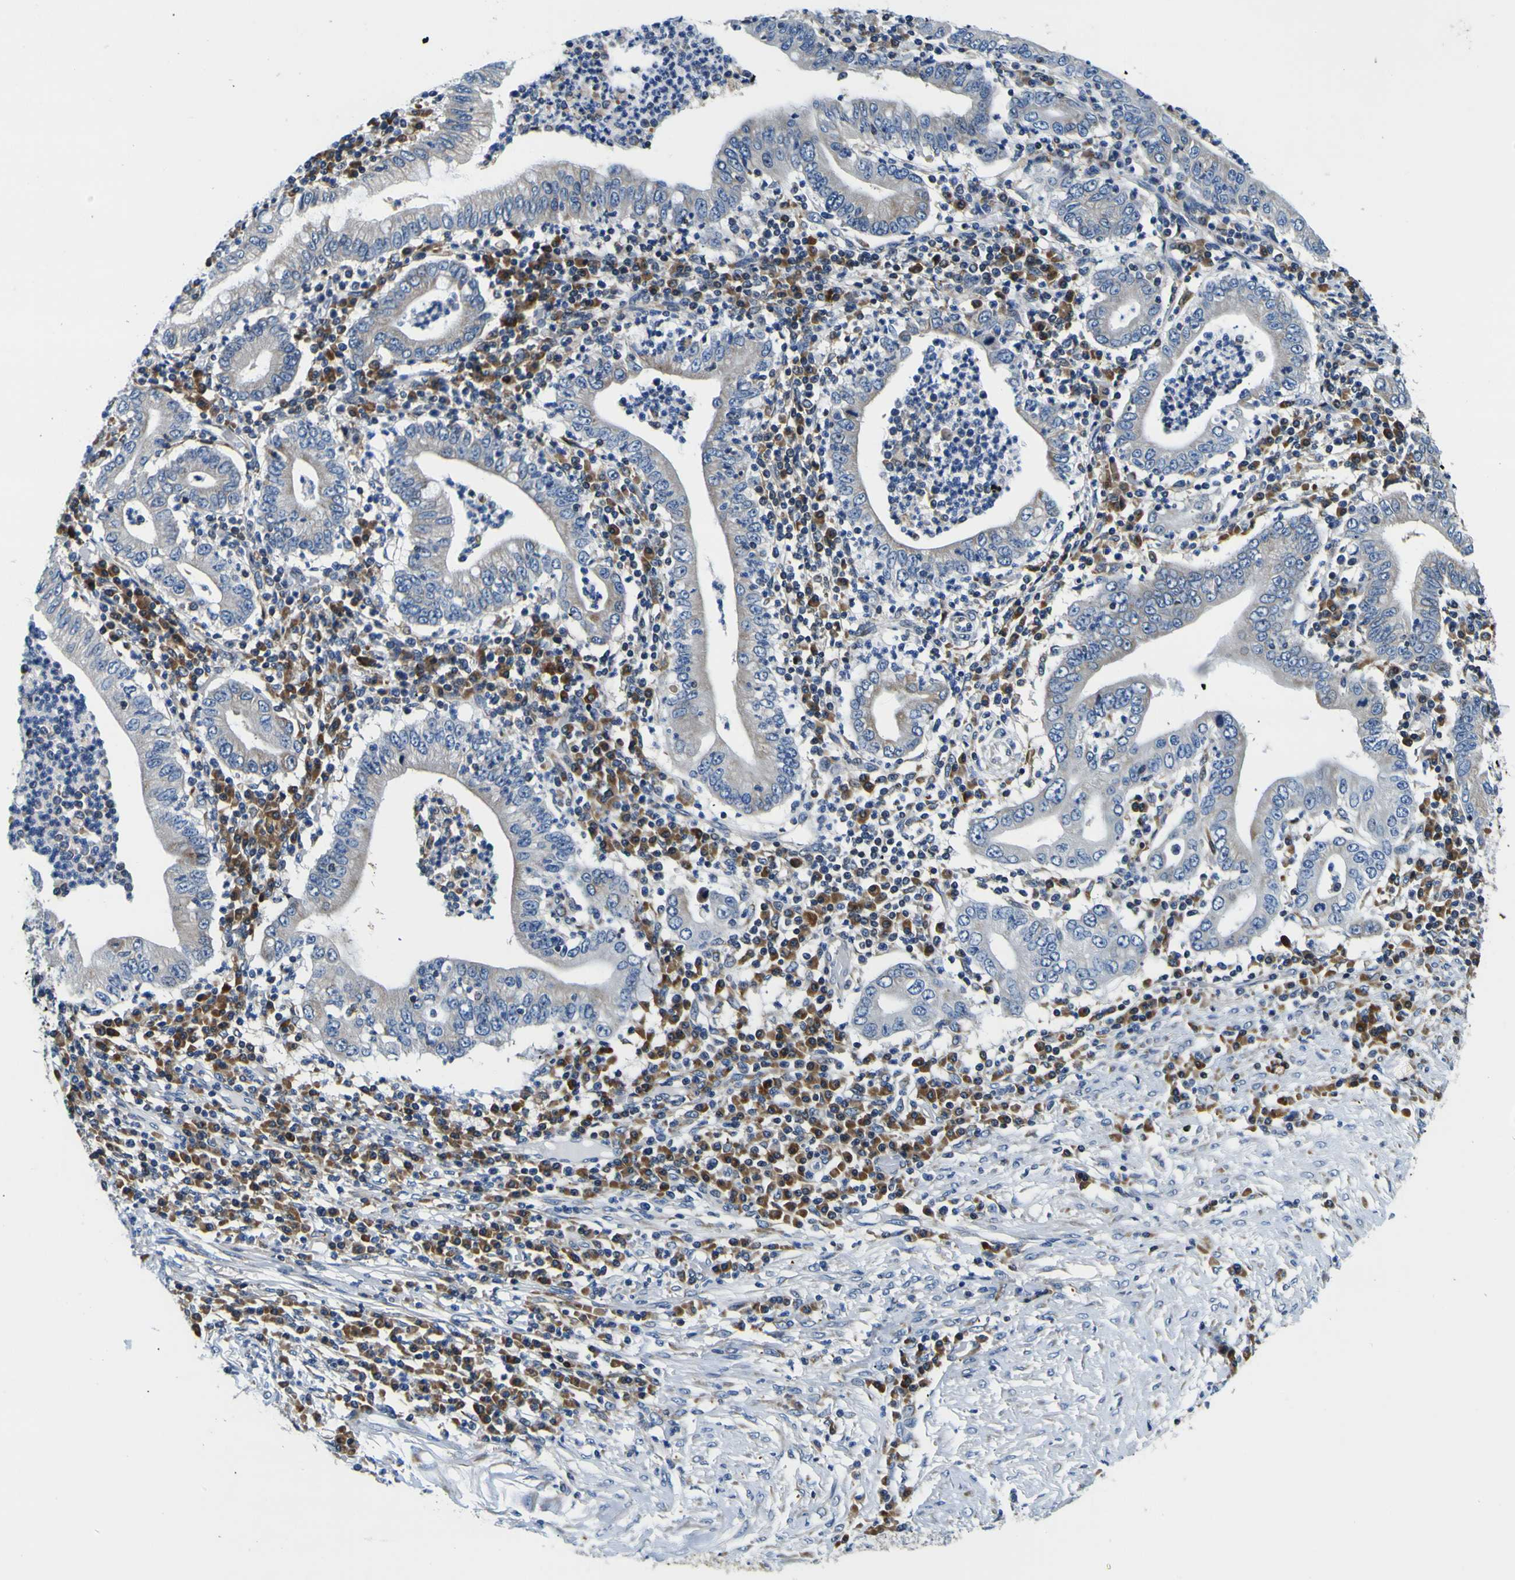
{"staining": {"intensity": "negative", "quantity": "none", "location": "none"}, "tissue": "stomach cancer", "cell_type": "Tumor cells", "image_type": "cancer", "snomed": [{"axis": "morphology", "description": "Normal tissue, NOS"}, {"axis": "morphology", "description": "Adenocarcinoma, NOS"}, {"axis": "topography", "description": "Esophagus"}, {"axis": "topography", "description": "Stomach, upper"}, {"axis": "topography", "description": "Peripheral nerve tissue"}], "caption": "Immunohistochemistry (IHC) of human stomach adenocarcinoma displays no expression in tumor cells.", "gene": "NLRP3", "patient": {"sex": "male", "age": 62}}